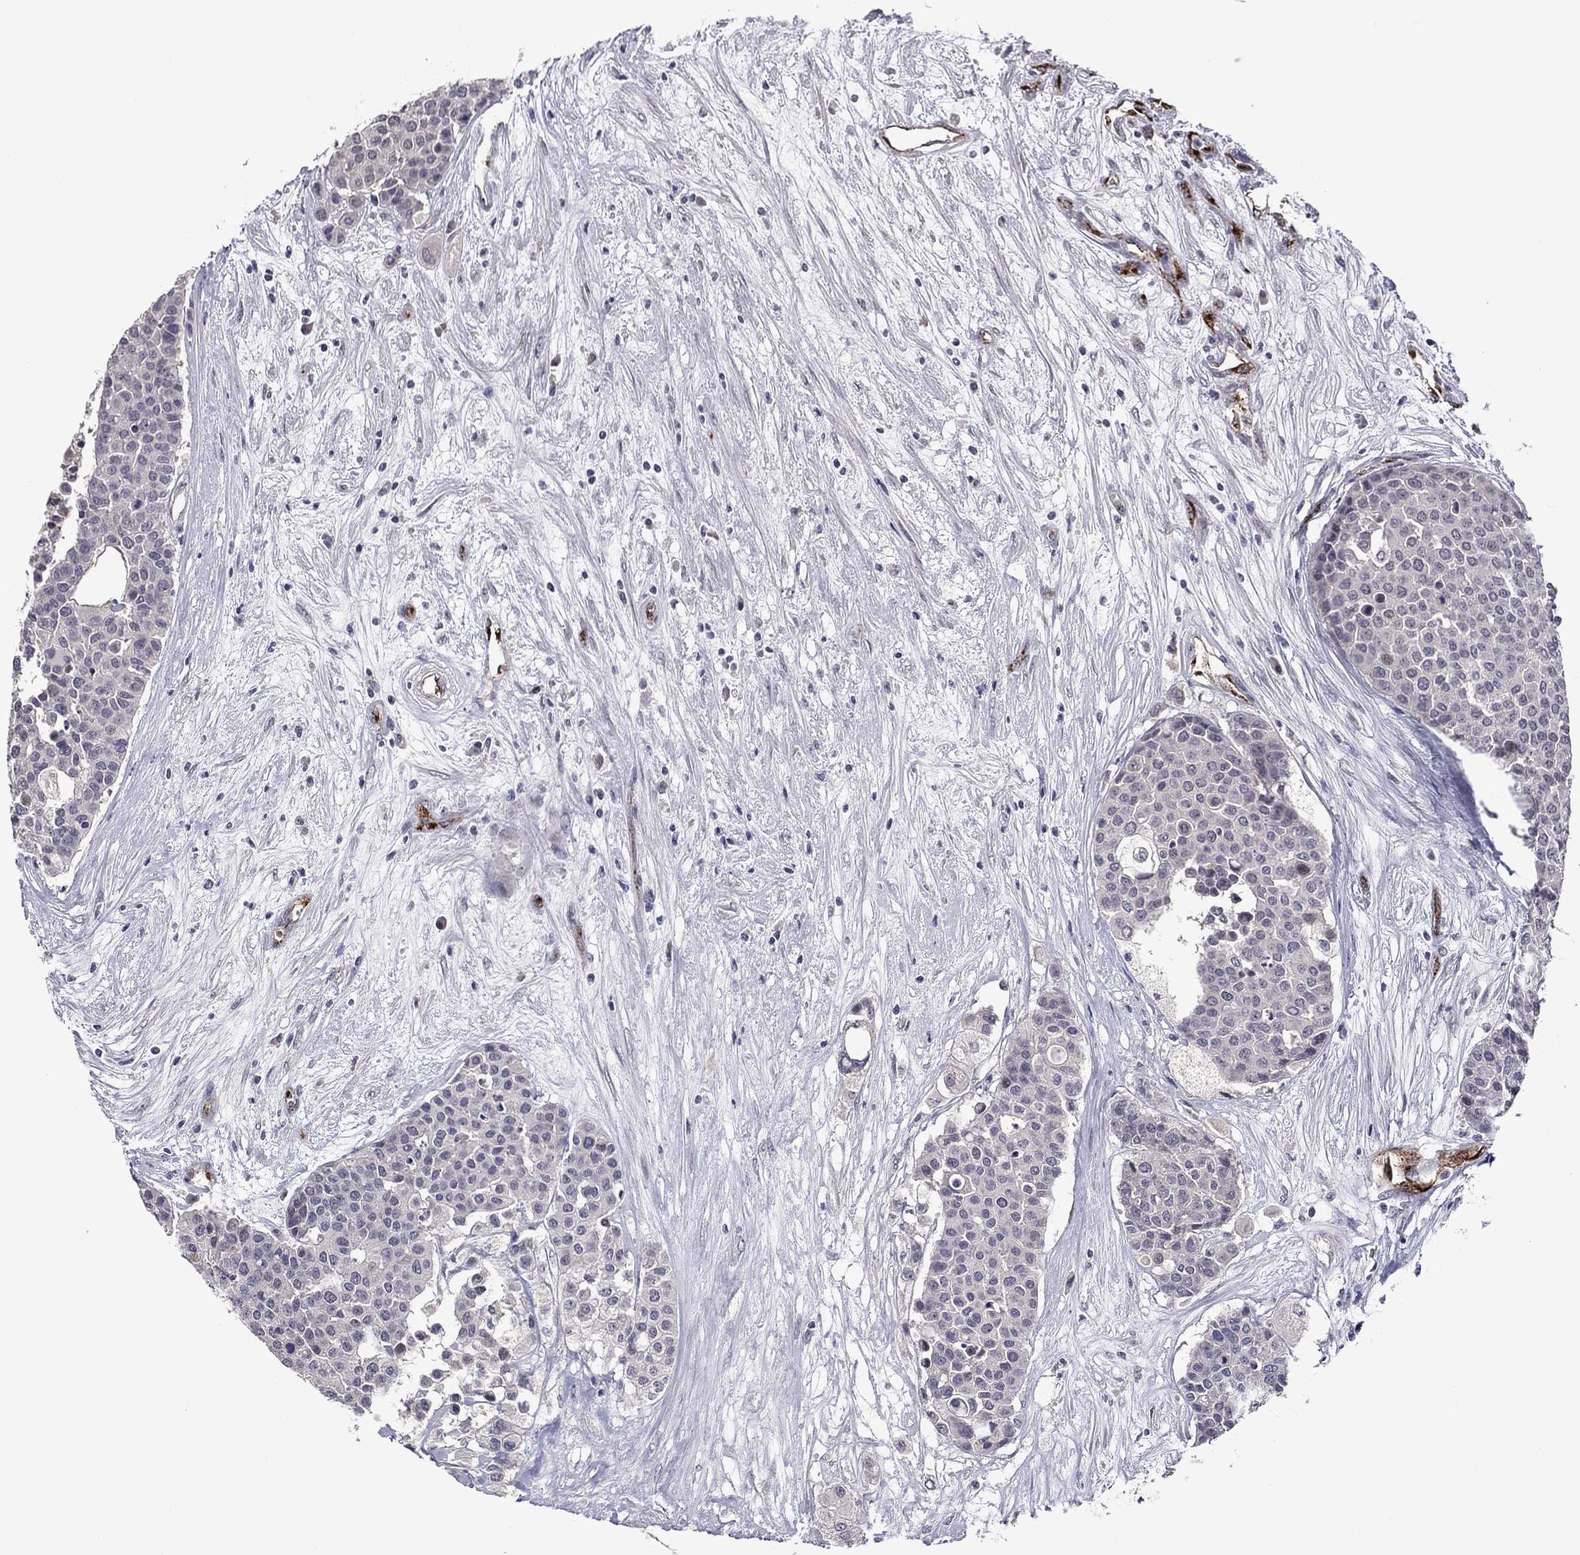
{"staining": {"intensity": "negative", "quantity": "none", "location": "none"}, "tissue": "carcinoid", "cell_type": "Tumor cells", "image_type": "cancer", "snomed": [{"axis": "morphology", "description": "Carcinoid, malignant, NOS"}, {"axis": "topography", "description": "Colon"}], "caption": "DAB immunohistochemical staining of human carcinoid reveals no significant expression in tumor cells.", "gene": "SLITRK1", "patient": {"sex": "male", "age": 81}}